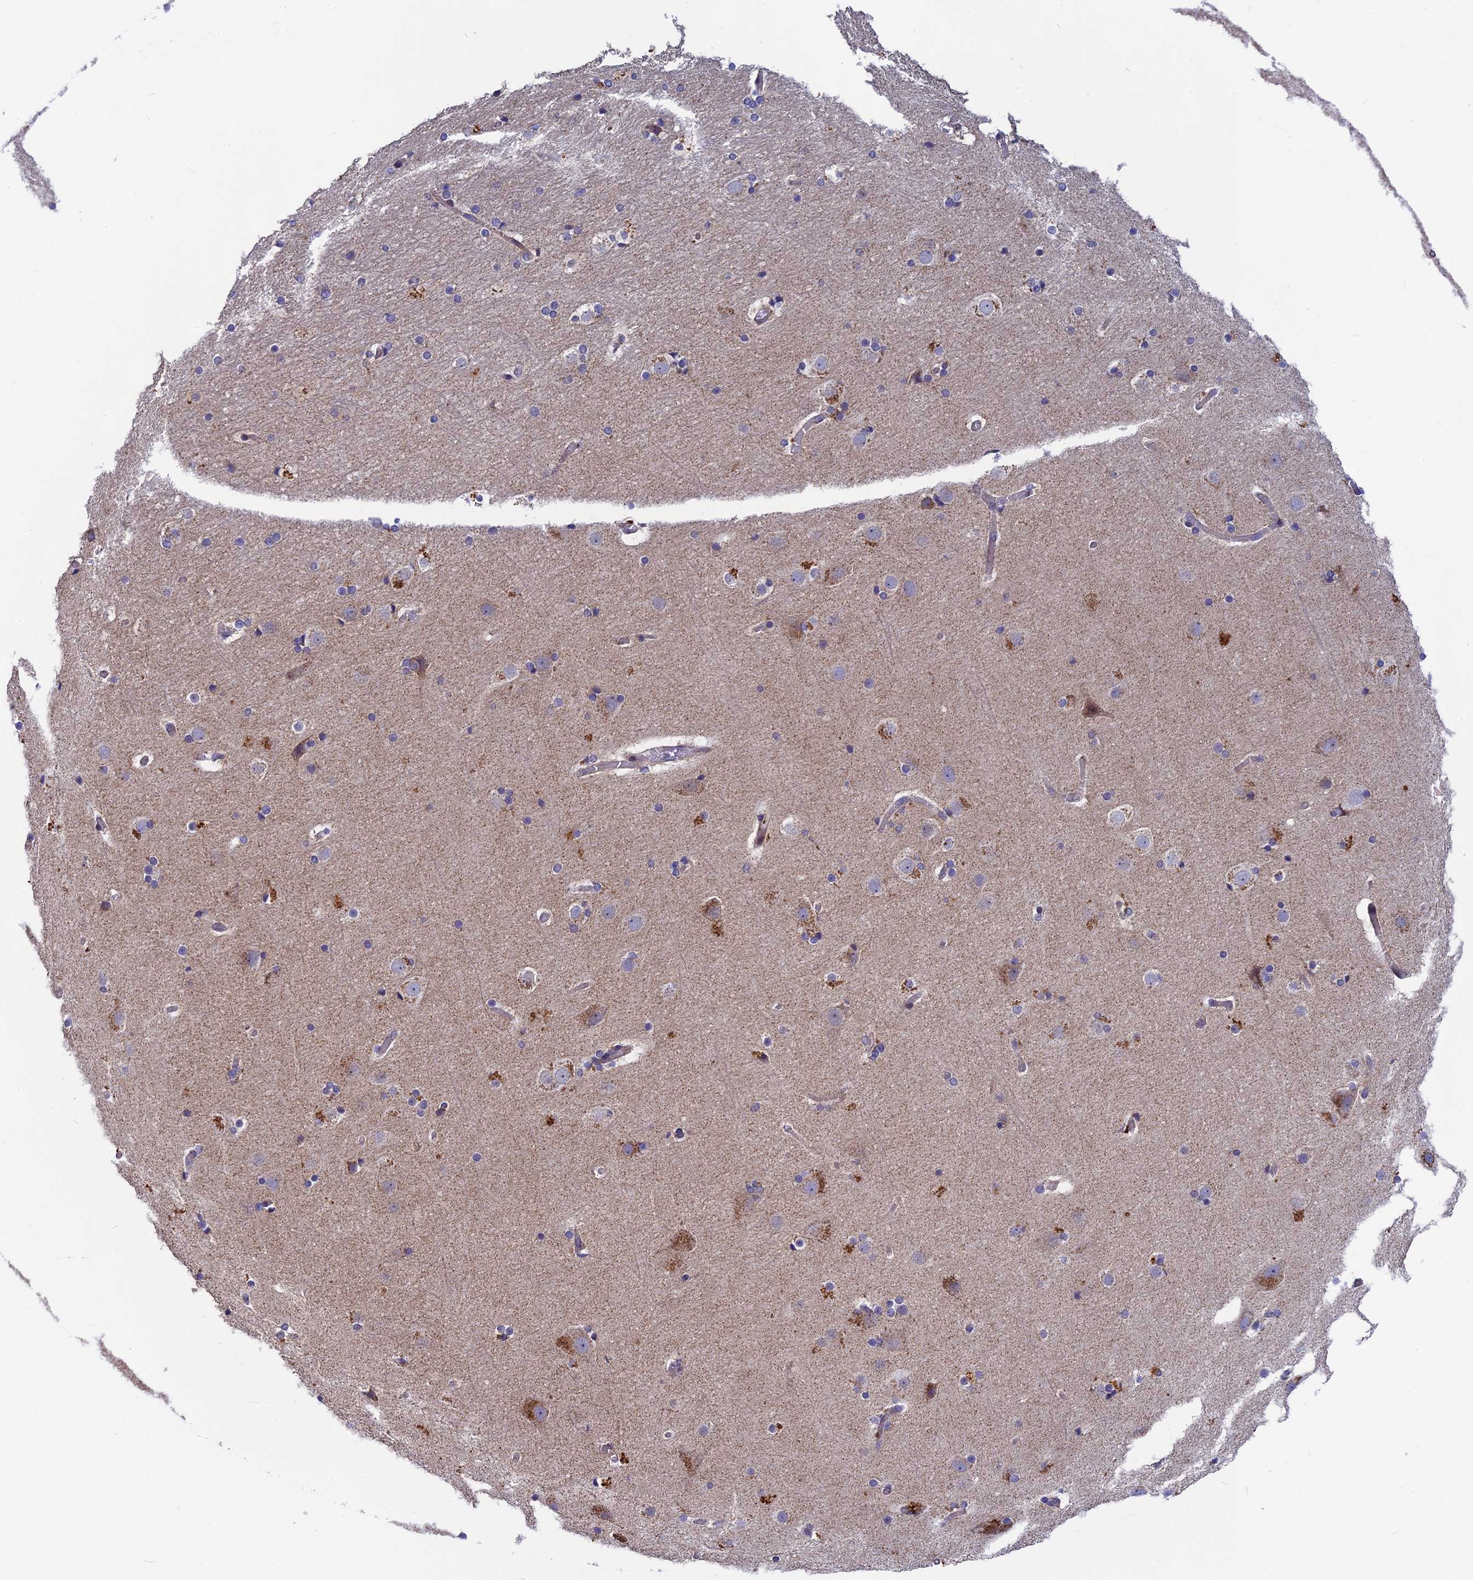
{"staining": {"intensity": "moderate", "quantity": "25%-75%", "location": "cytoplasmic/membranous"}, "tissue": "cerebral cortex", "cell_type": "Endothelial cells", "image_type": "normal", "snomed": [{"axis": "morphology", "description": "Normal tissue, NOS"}, {"axis": "topography", "description": "Cerebral cortex"}], "caption": "Immunohistochemistry photomicrograph of normal human cerebral cortex stained for a protein (brown), which reveals medium levels of moderate cytoplasmic/membranous staining in about 25%-75% of endothelial cells.", "gene": "BLTP2", "patient": {"sex": "male", "age": 57}}